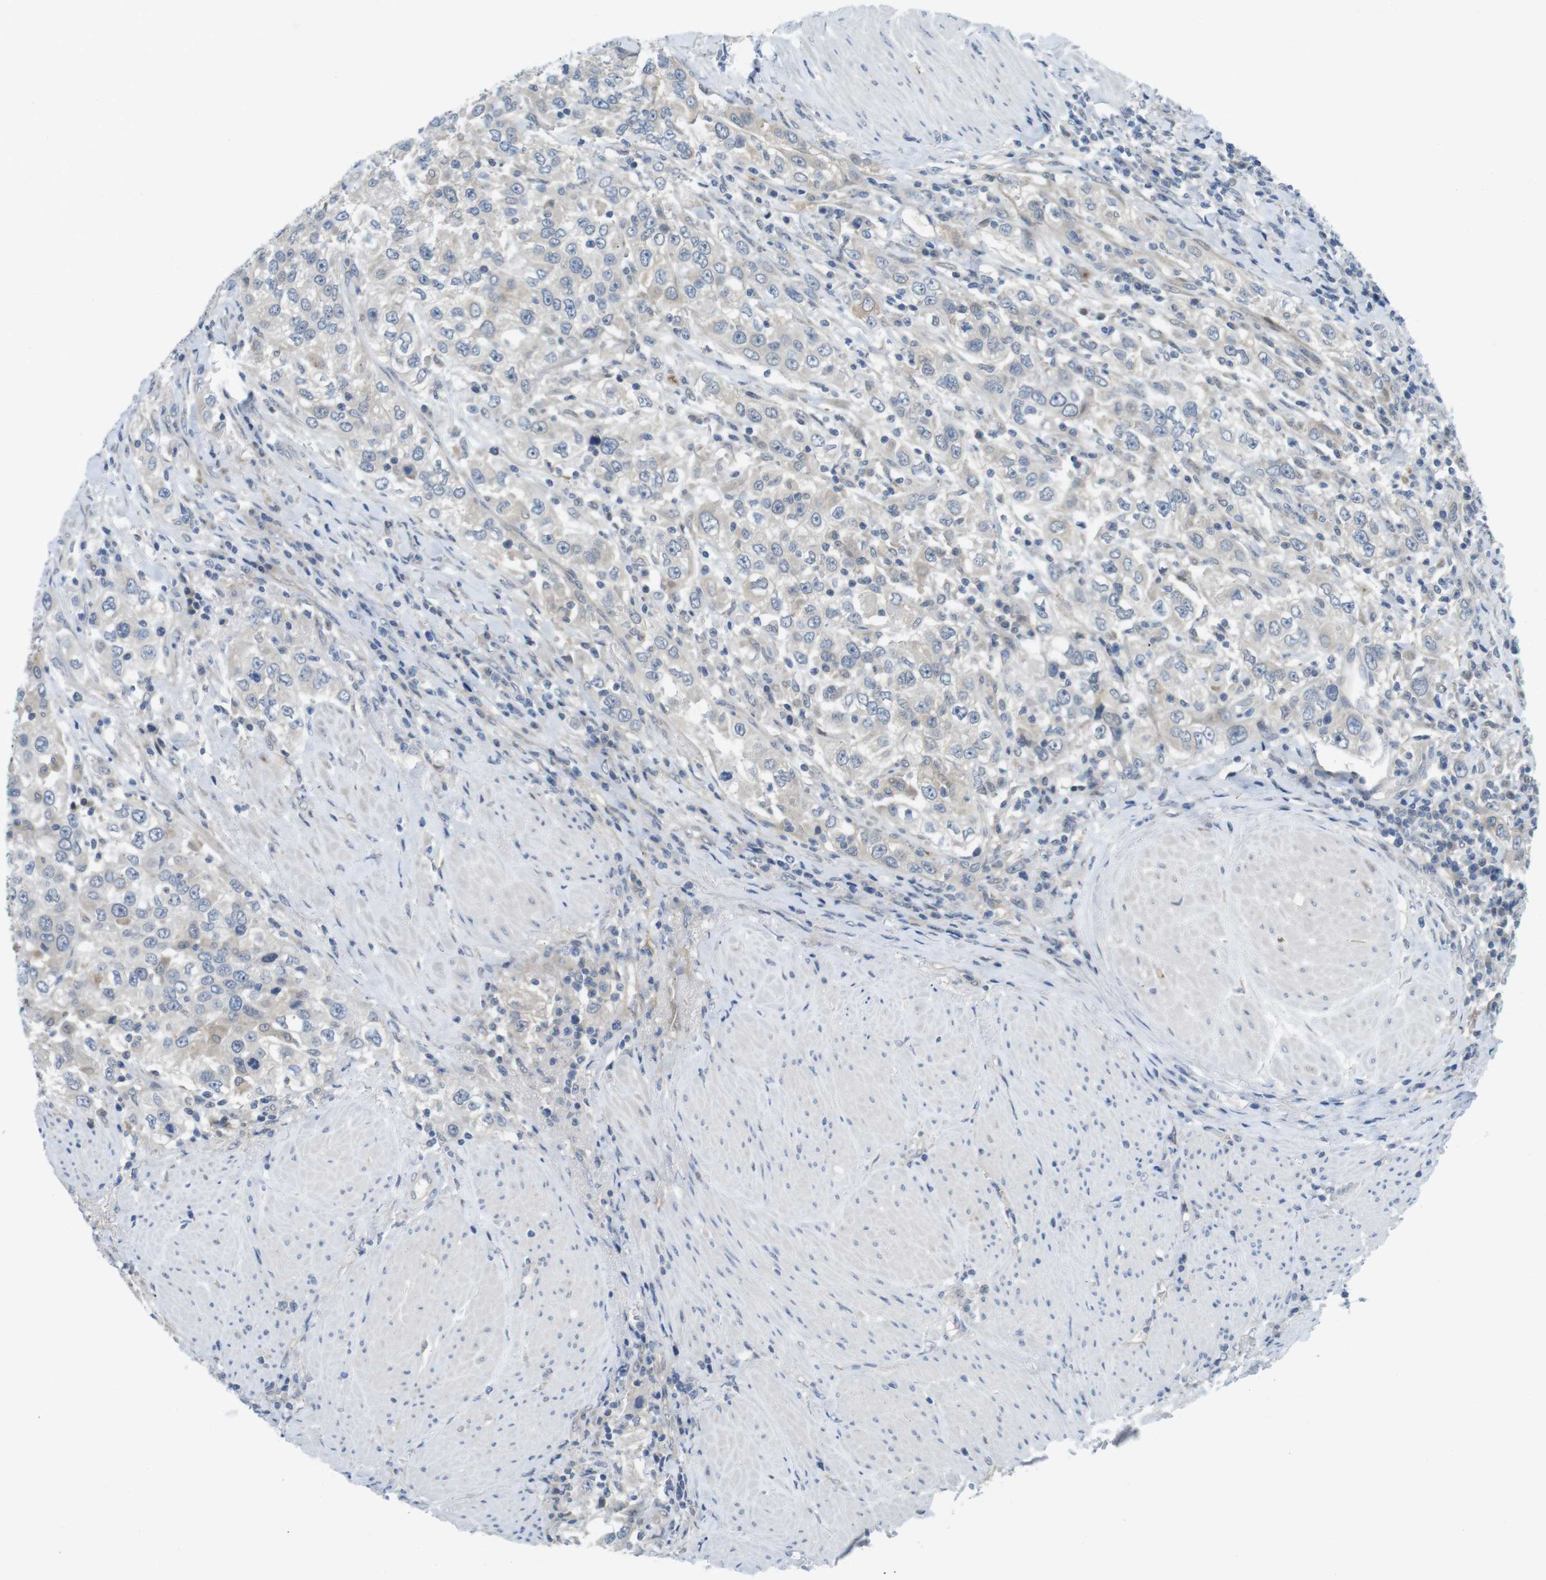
{"staining": {"intensity": "weak", "quantity": "25%-75%", "location": "cytoplasmic/membranous"}, "tissue": "urothelial cancer", "cell_type": "Tumor cells", "image_type": "cancer", "snomed": [{"axis": "morphology", "description": "Urothelial carcinoma, High grade"}, {"axis": "topography", "description": "Urinary bladder"}], "caption": "There is low levels of weak cytoplasmic/membranous positivity in tumor cells of urothelial cancer, as demonstrated by immunohistochemical staining (brown color).", "gene": "CASP2", "patient": {"sex": "female", "age": 80}}